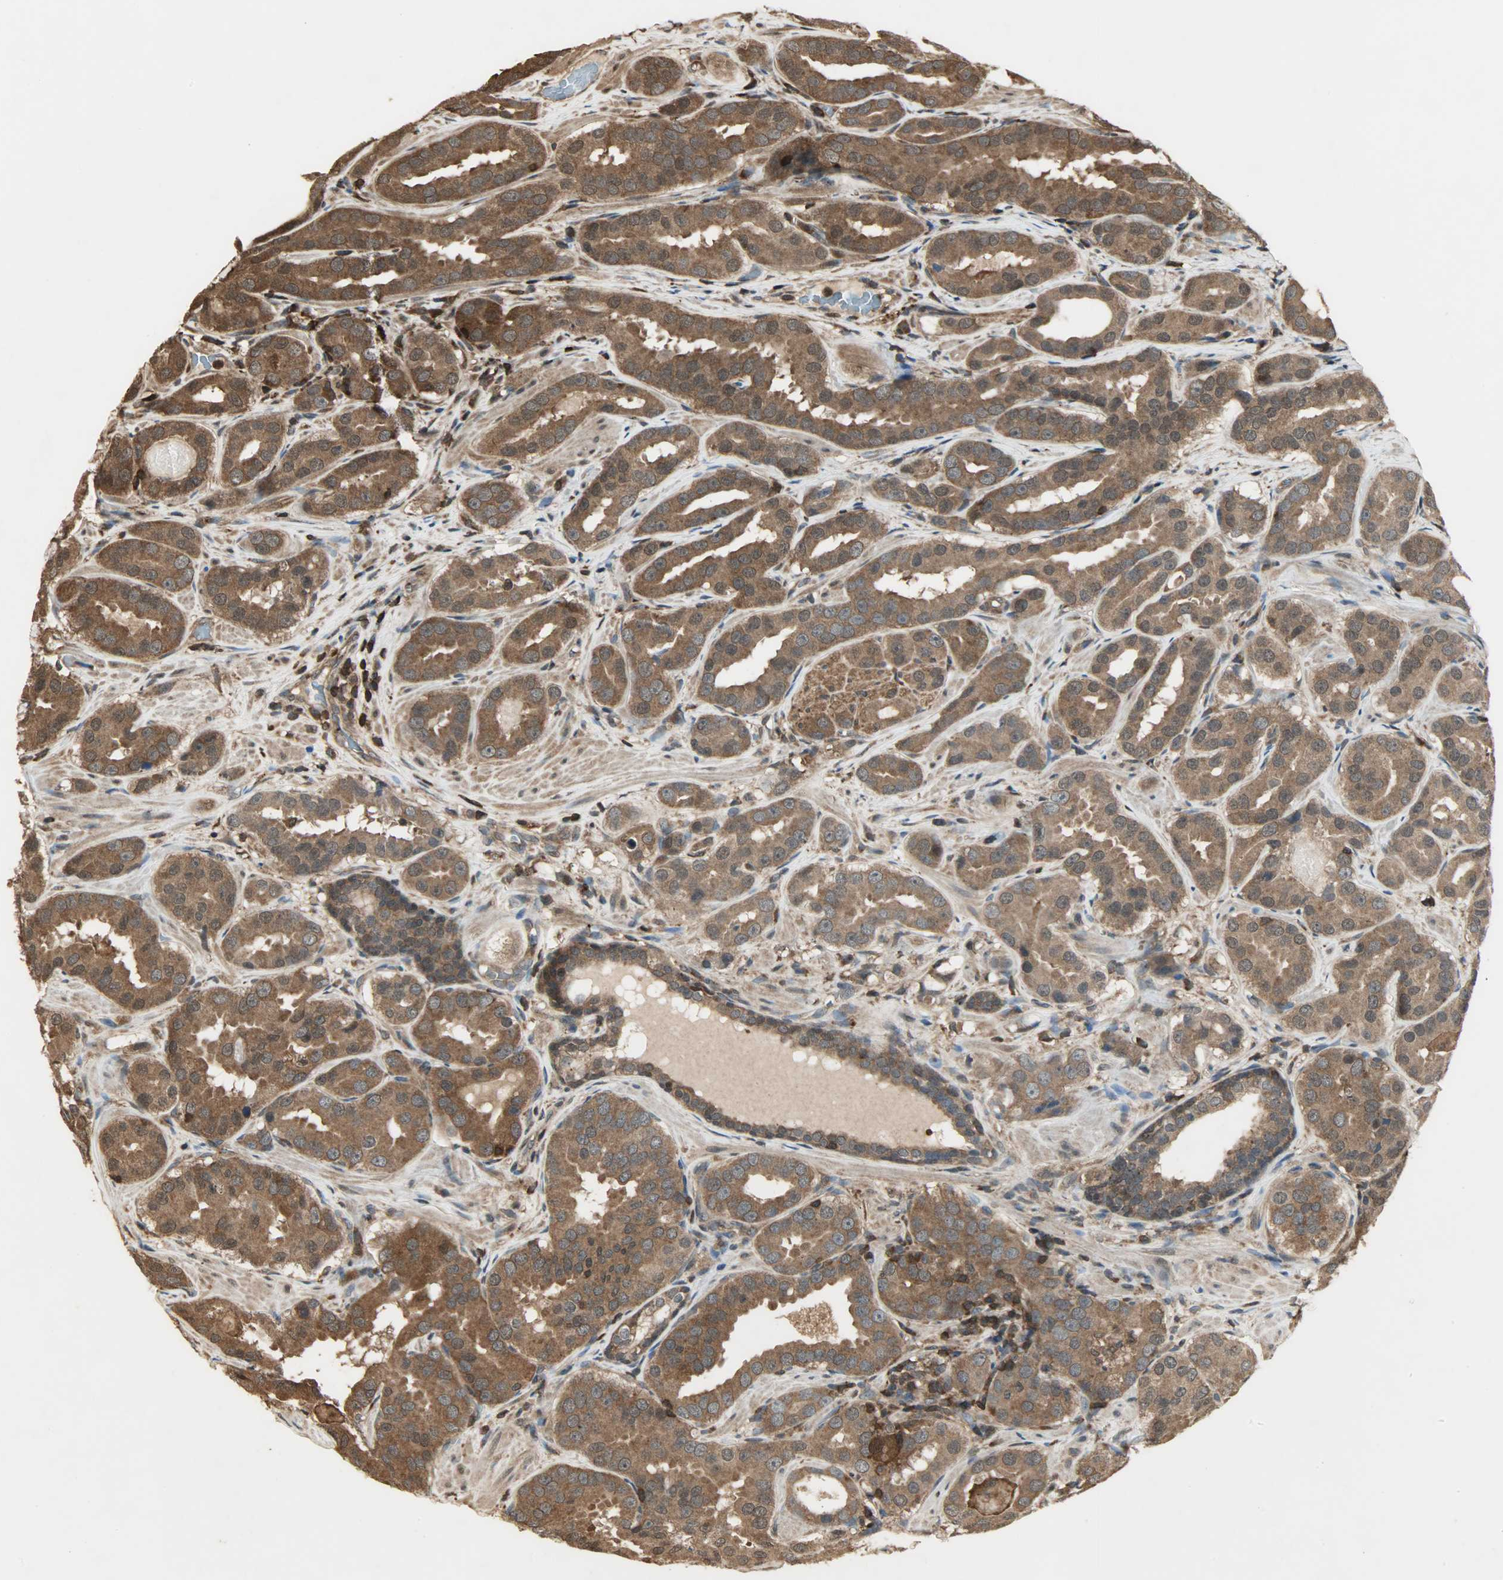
{"staining": {"intensity": "strong", "quantity": ">75%", "location": "cytoplasmic/membranous,nuclear"}, "tissue": "prostate cancer", "cell_type": "Tumor cells", "image_type": "cancer", "snomed": [{"axis": "morphology", "description": "Adenocarcinoma, Low grade"}, {"axis": "topography", "description": "Prostate"}], "caption": "Prostate cancer stained for a protein (brown) displays strong cytoplasmic/membranous and nuclear positive expression in about >75% of tumor cells.", "gene": "YWHAZ", "patient": {"sex": "male", "age": 59}}